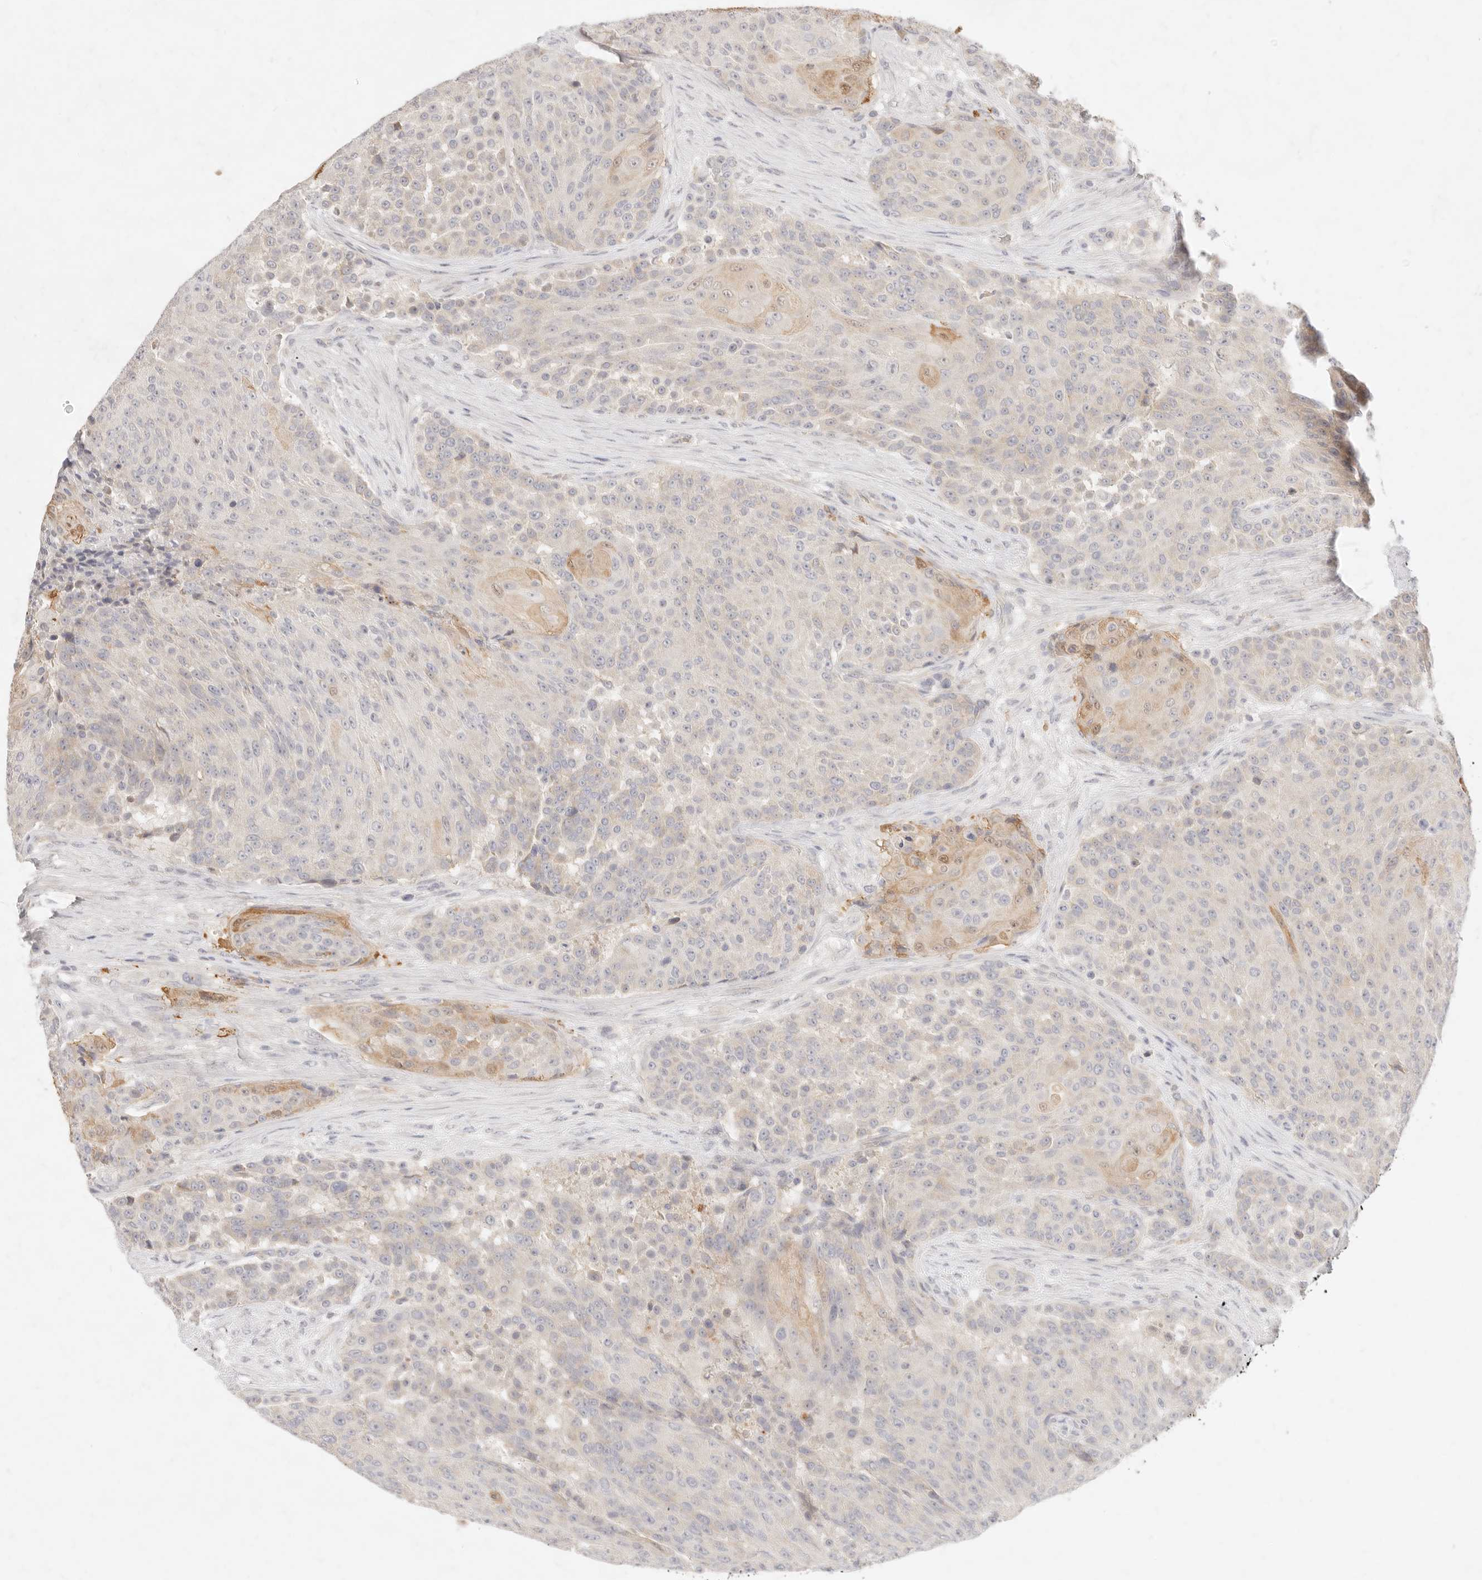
{"staining": {"intensity": "moderate", "quantity": "<25%", "location": "cytoplasmic/membranous,nuclear"}, "tissue": "urothelial cancer", "cell_type": "Tumor cells", "image_type": "cancer", "snomed": [{"axis": "morphology", "description": "Urothelial carcinoma, High grade"}, {"axis": "topography", "description": "Urinary bladder"}], "caption": "Human urothelial carcinoma (high-grade) stained for a protein (brown) shows moderate cytoplasmic/membranous and nuclear positive staining in approximately <25% of tumor cells.", "gene": "ASCL3", "patient": {"sex": "female", "age": 63}}